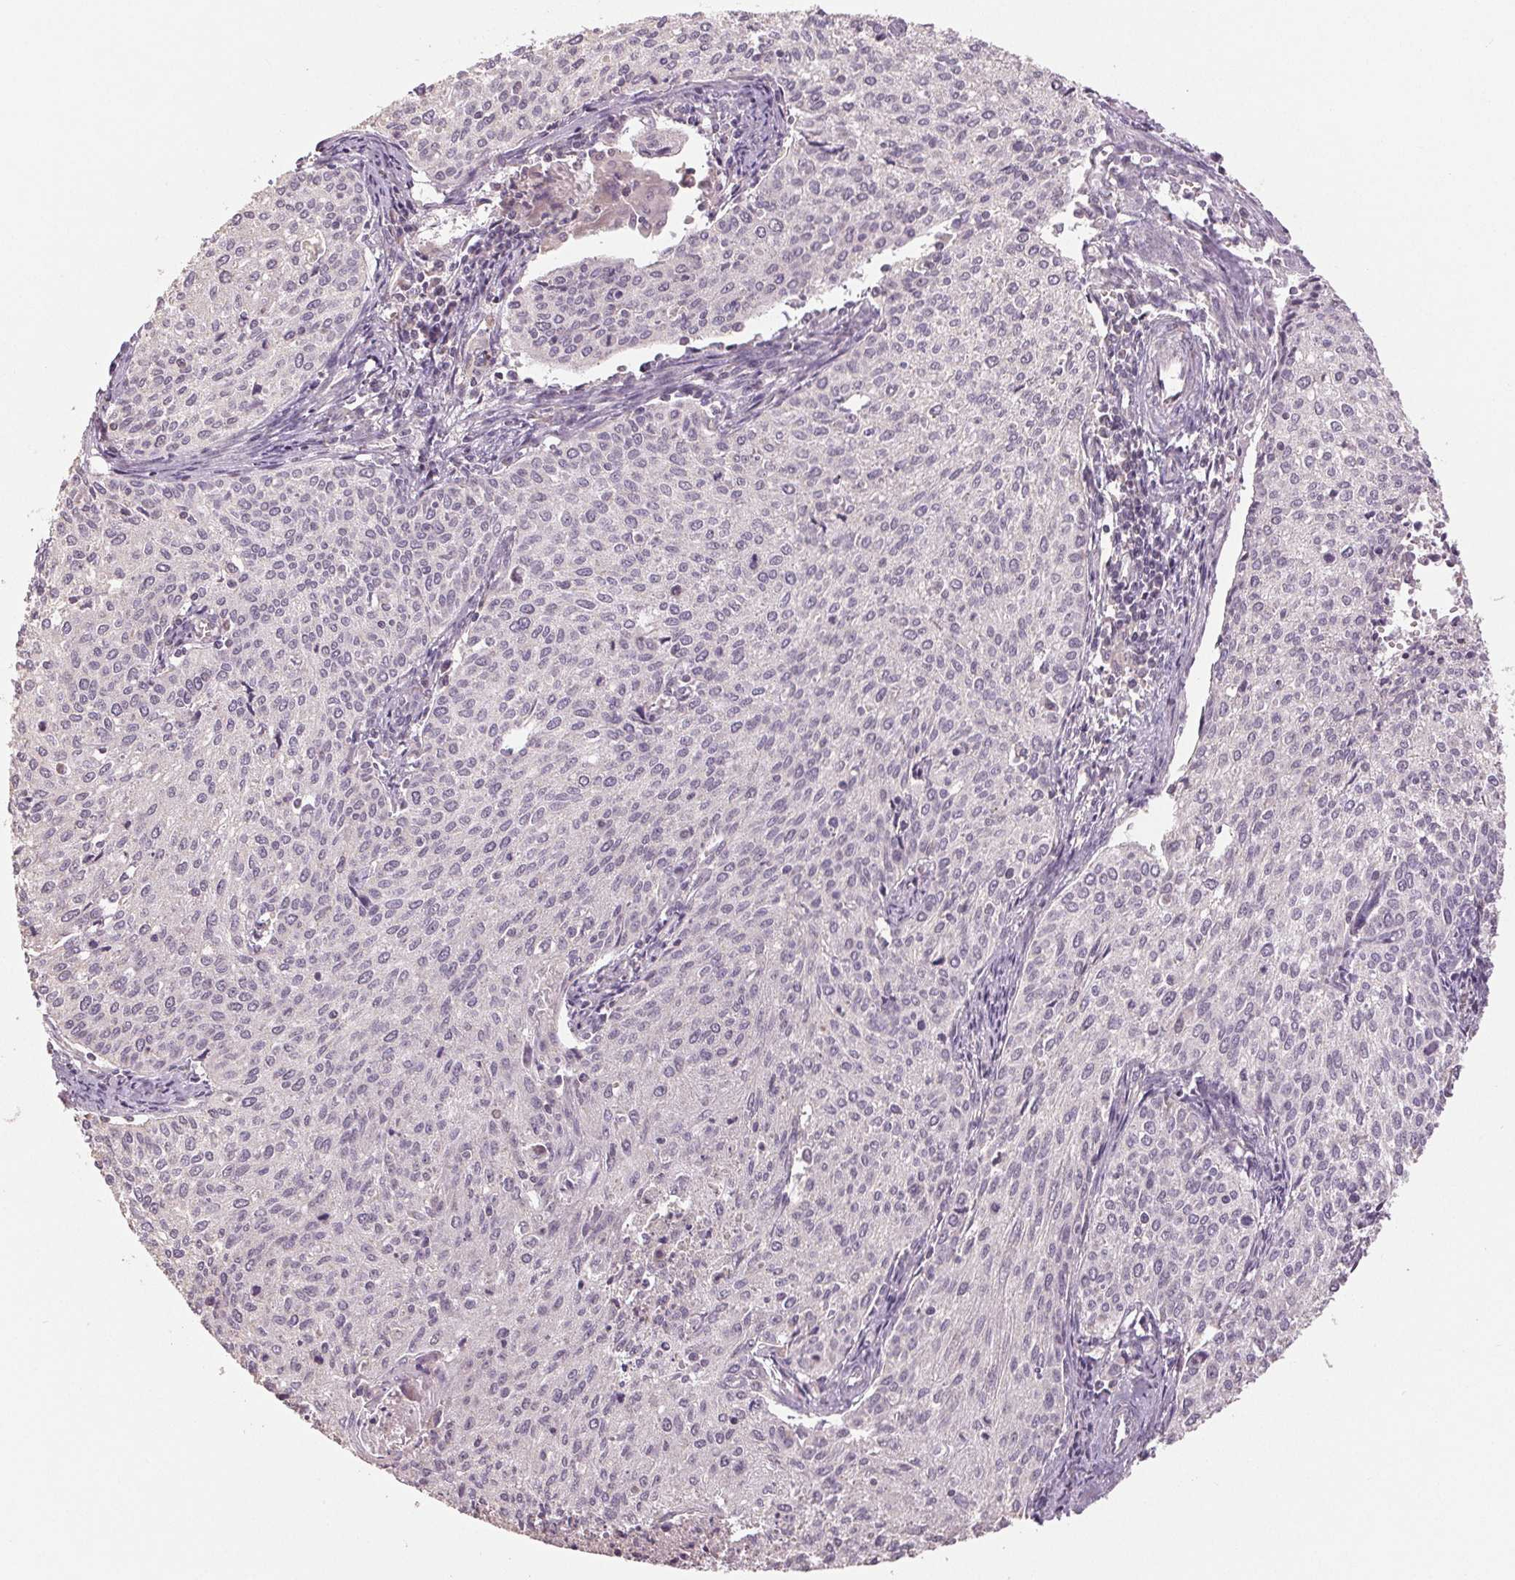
{"staining": {"intensity": "negative", "quantity": "none", "location": "none"}, "tissue": "cervical cancer", "cell_type": "Tumor cells", "image_type": "cancer", "snomed": [{"axis": "morphology", "description": "Squamous cell carcinoma, NOS"}, {"axis": "topography", "description": "Cervix"}], "caption": "Immunohistochemistry of cervical cancer (squamous cell carcinoma) exhibits no positivity in tumor cells. (DAB (3,3'-diaminobenzidine) immunohistochemistry (IHC) visualized using brightfield microscopy, high magnification).", "gene": "COX14", "patient": {"sex": "female", "age": 38}}